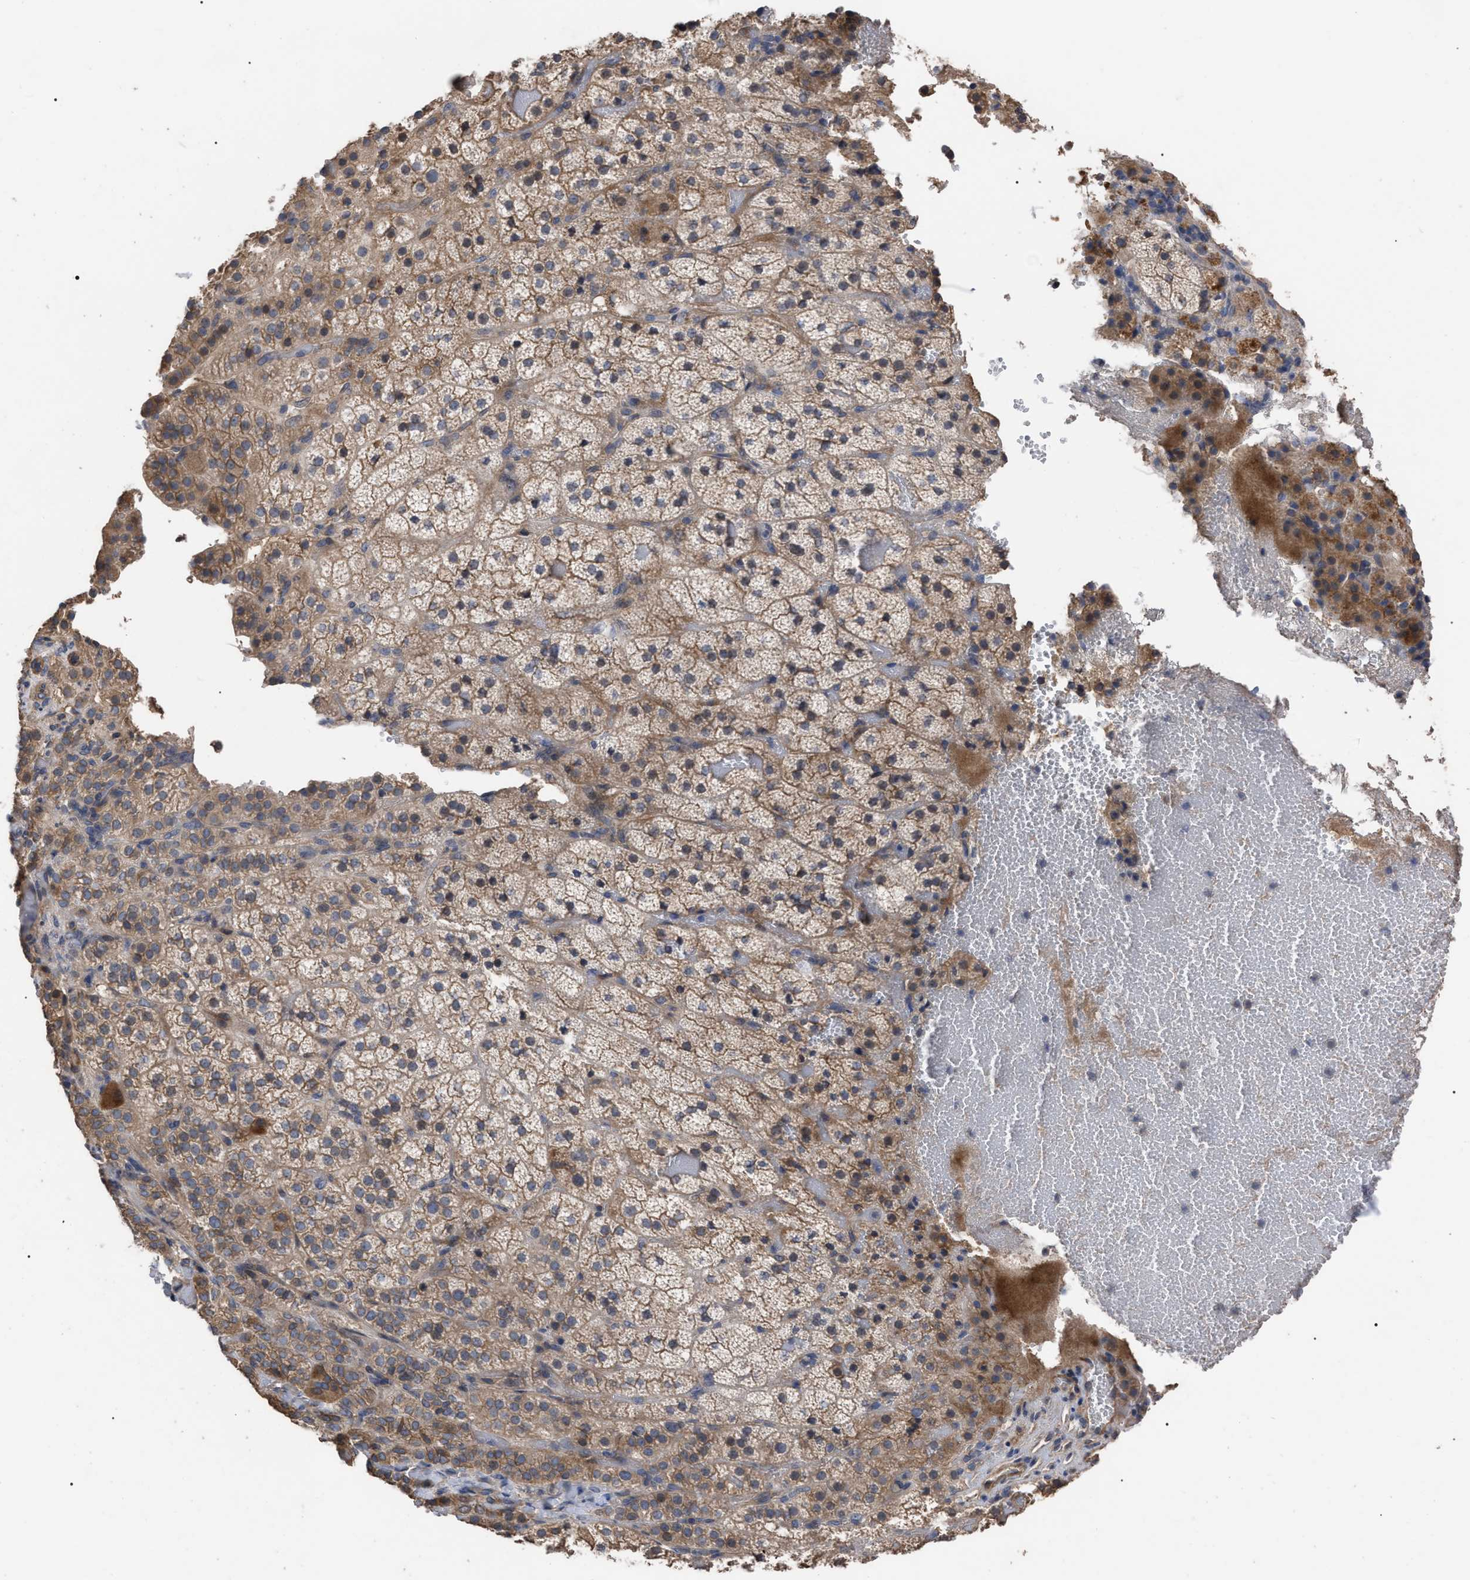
{"staining": {"intensity": "moderate", "quantity": ">75%", "location": "cytoplasmic/membranous"}, "tissue": "adrenal gland", "cell_type": "Glandular cells", "image_type": "normal", "snomed": [{"axis": "morphology", "description": "Normal tissue, NOS"}, {"axis": "topography", "description": "Adrenal gland"}], "caption": "Adrenal gland stained for a protein (brown) demonstrates moderate cytoplasmic/membranous positive staining in about >75% of glandular cells.", "gene": "BTN2A1", "patient": {"sex": "female", "age": 59}}